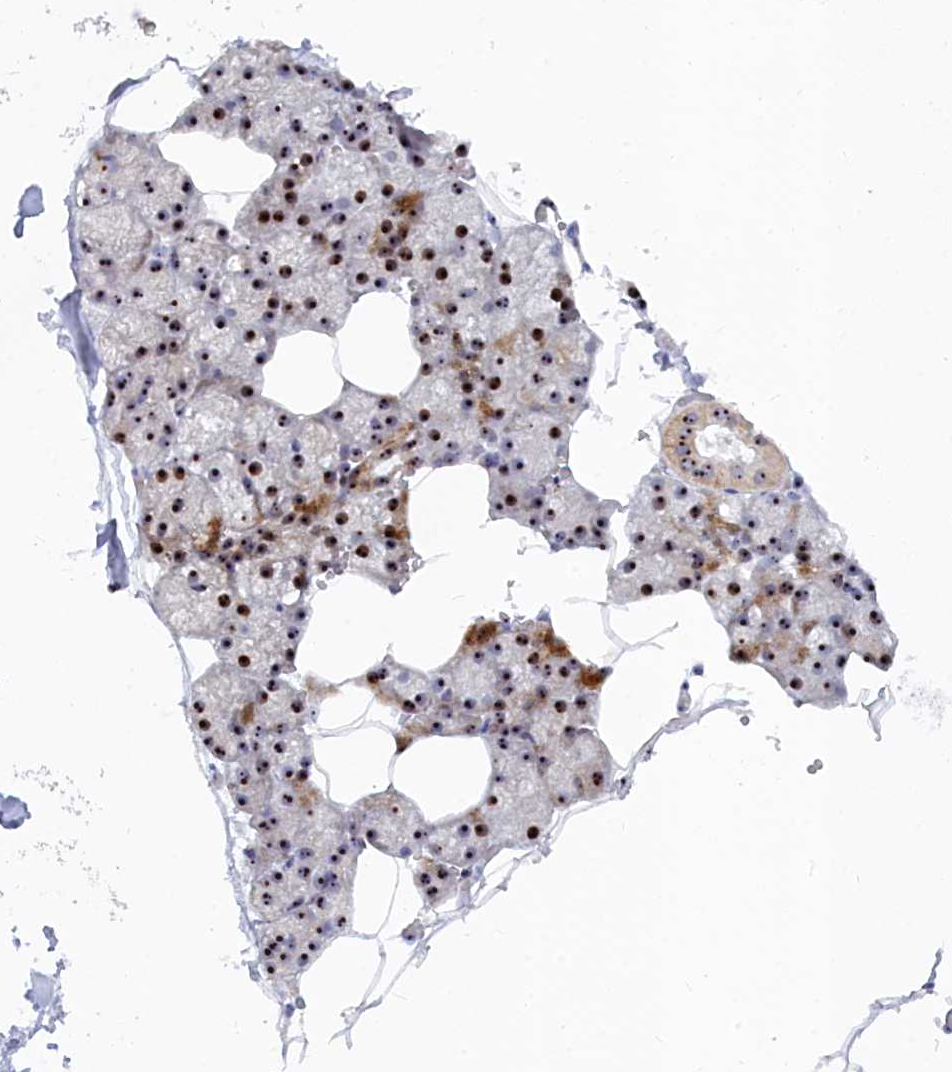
{"staining": {"intensity": "moderate", "quantity": ">75%", "location": "nuclear"}, "tissue": "salivary gland", "cell_type": "Glandular cells", "image_type": "normal", "snomed": [{"axis": "morphology", "description": "Normal tissue, NOS"}, {"axis": "topography", "description": "Salivary gland"}], "caption": "Protein analysis of unremarkable salivary gland displays moderate nuclear positivity in approximately >75% of glandular cells. (IHC, brightfield microscopy, high magnification).", "gene": "RSL1D1", "patient": {"sex": "male", "age": 62}}